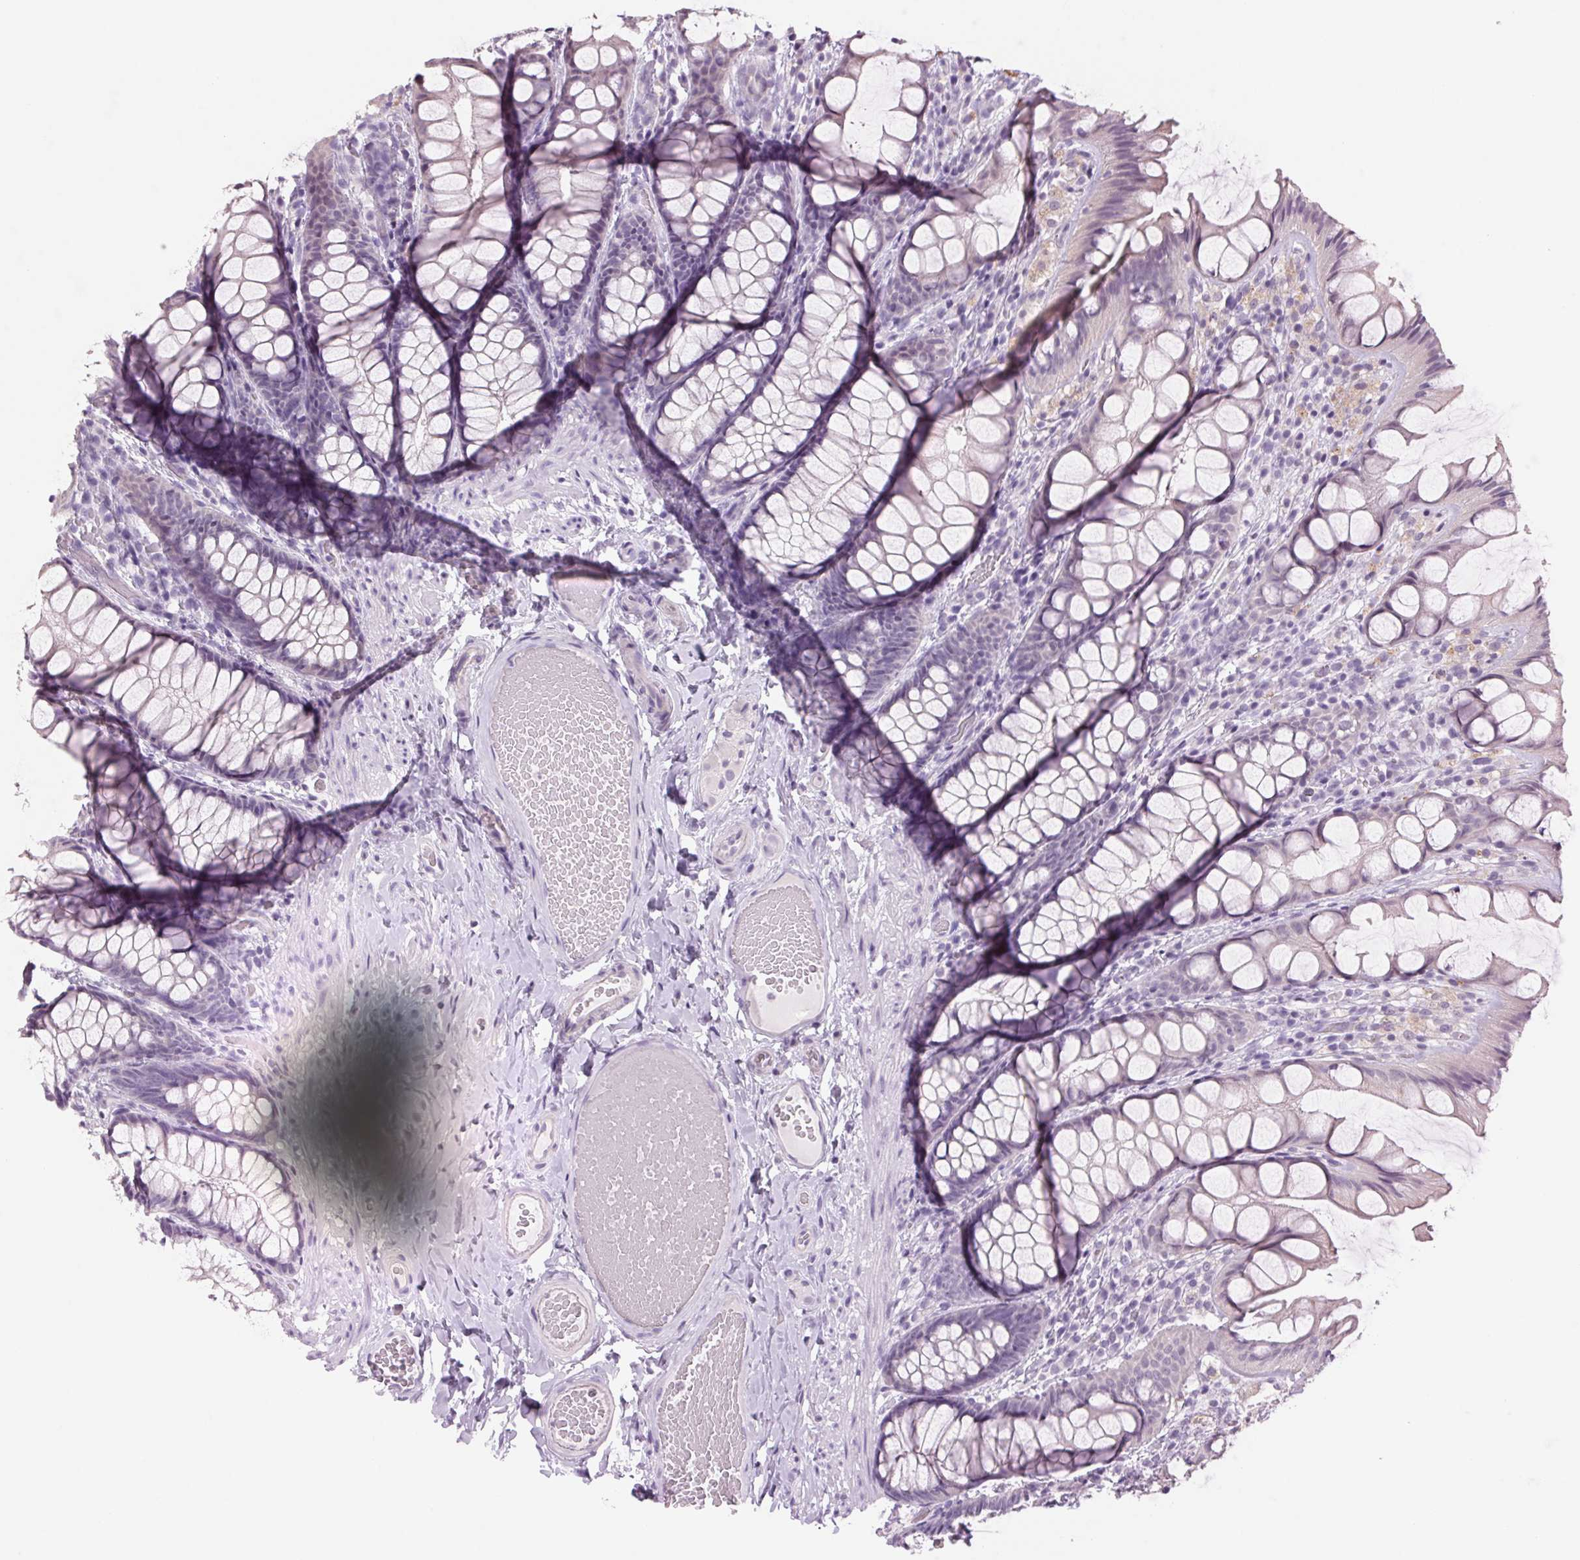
{"staining": {"intensity": "negative", "quantity": "none", "location": "none"}, "tissue": "colon", "cell_type": "Endothelial cells", "image_type": "normal", "snomed": [{"axis": "morphology", "description": "Normal tissue, NOS"}, {"axis": "topography", "description": "Colon"}], "caption": "This is an immunohistochemistry (IHC) photomicrograph of unremarkable human colon. There is no positivity in endothelial cells.", "gene": "MPO", "patient": {"sex": "male", "age": 47}}